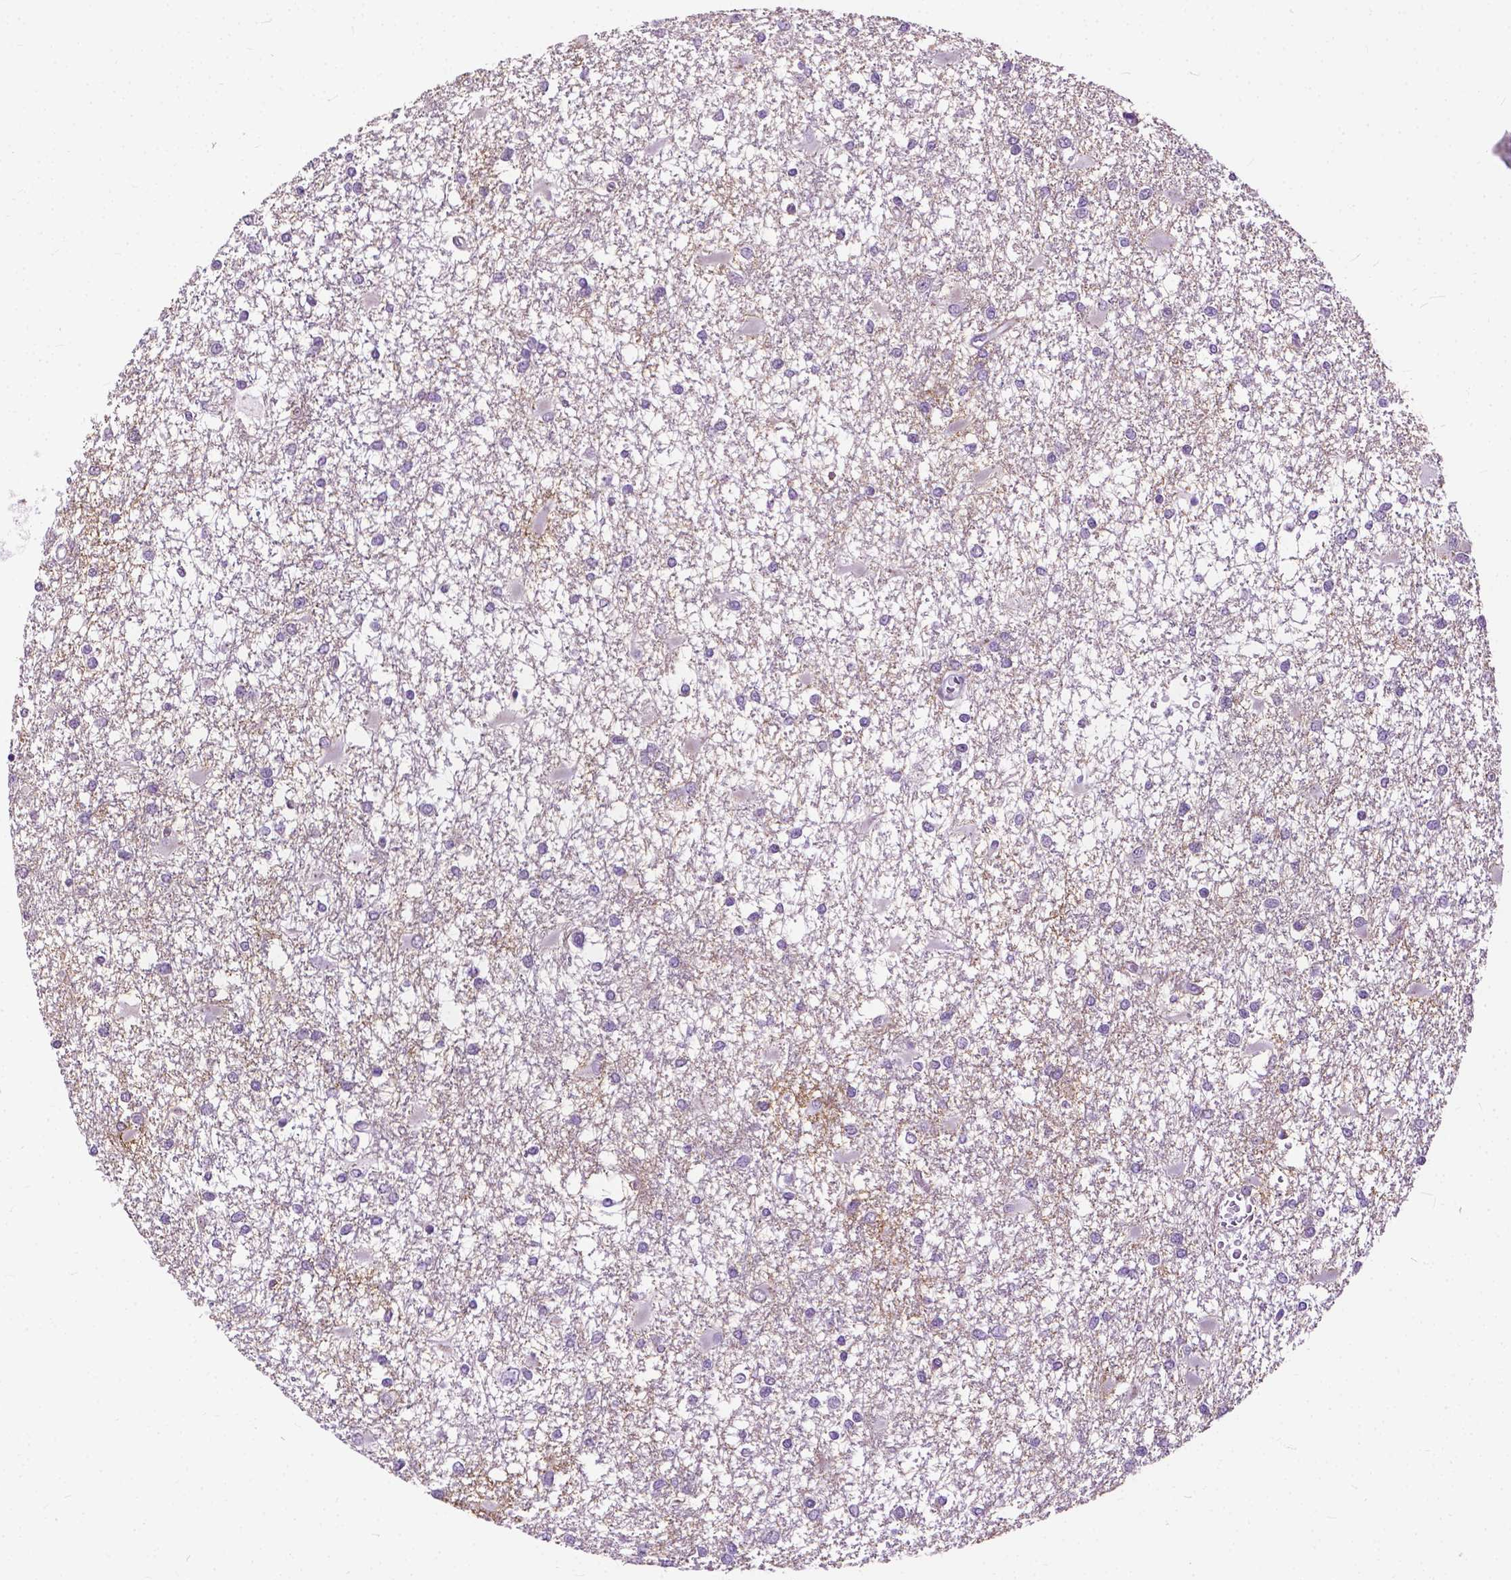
{"staining": {"intensity": "negative", "quantity": "none", "location": "none"}, "tissue": "glioma", "cell_type": "Tumor cells", "image_type": "cancer", "snomed": [{"axis": "morphology", "description": "Glioma, malignant, High grade"}, {"axis": "topography", "description": "Cerebral cortex"}], "caption": "Immunohistochemical staining of malignant glioma (high-grade) exhibits no significant positivity in tumor cells.", "gene": "GPR37L1", "patient": {"sex": "male", "age": 79}}